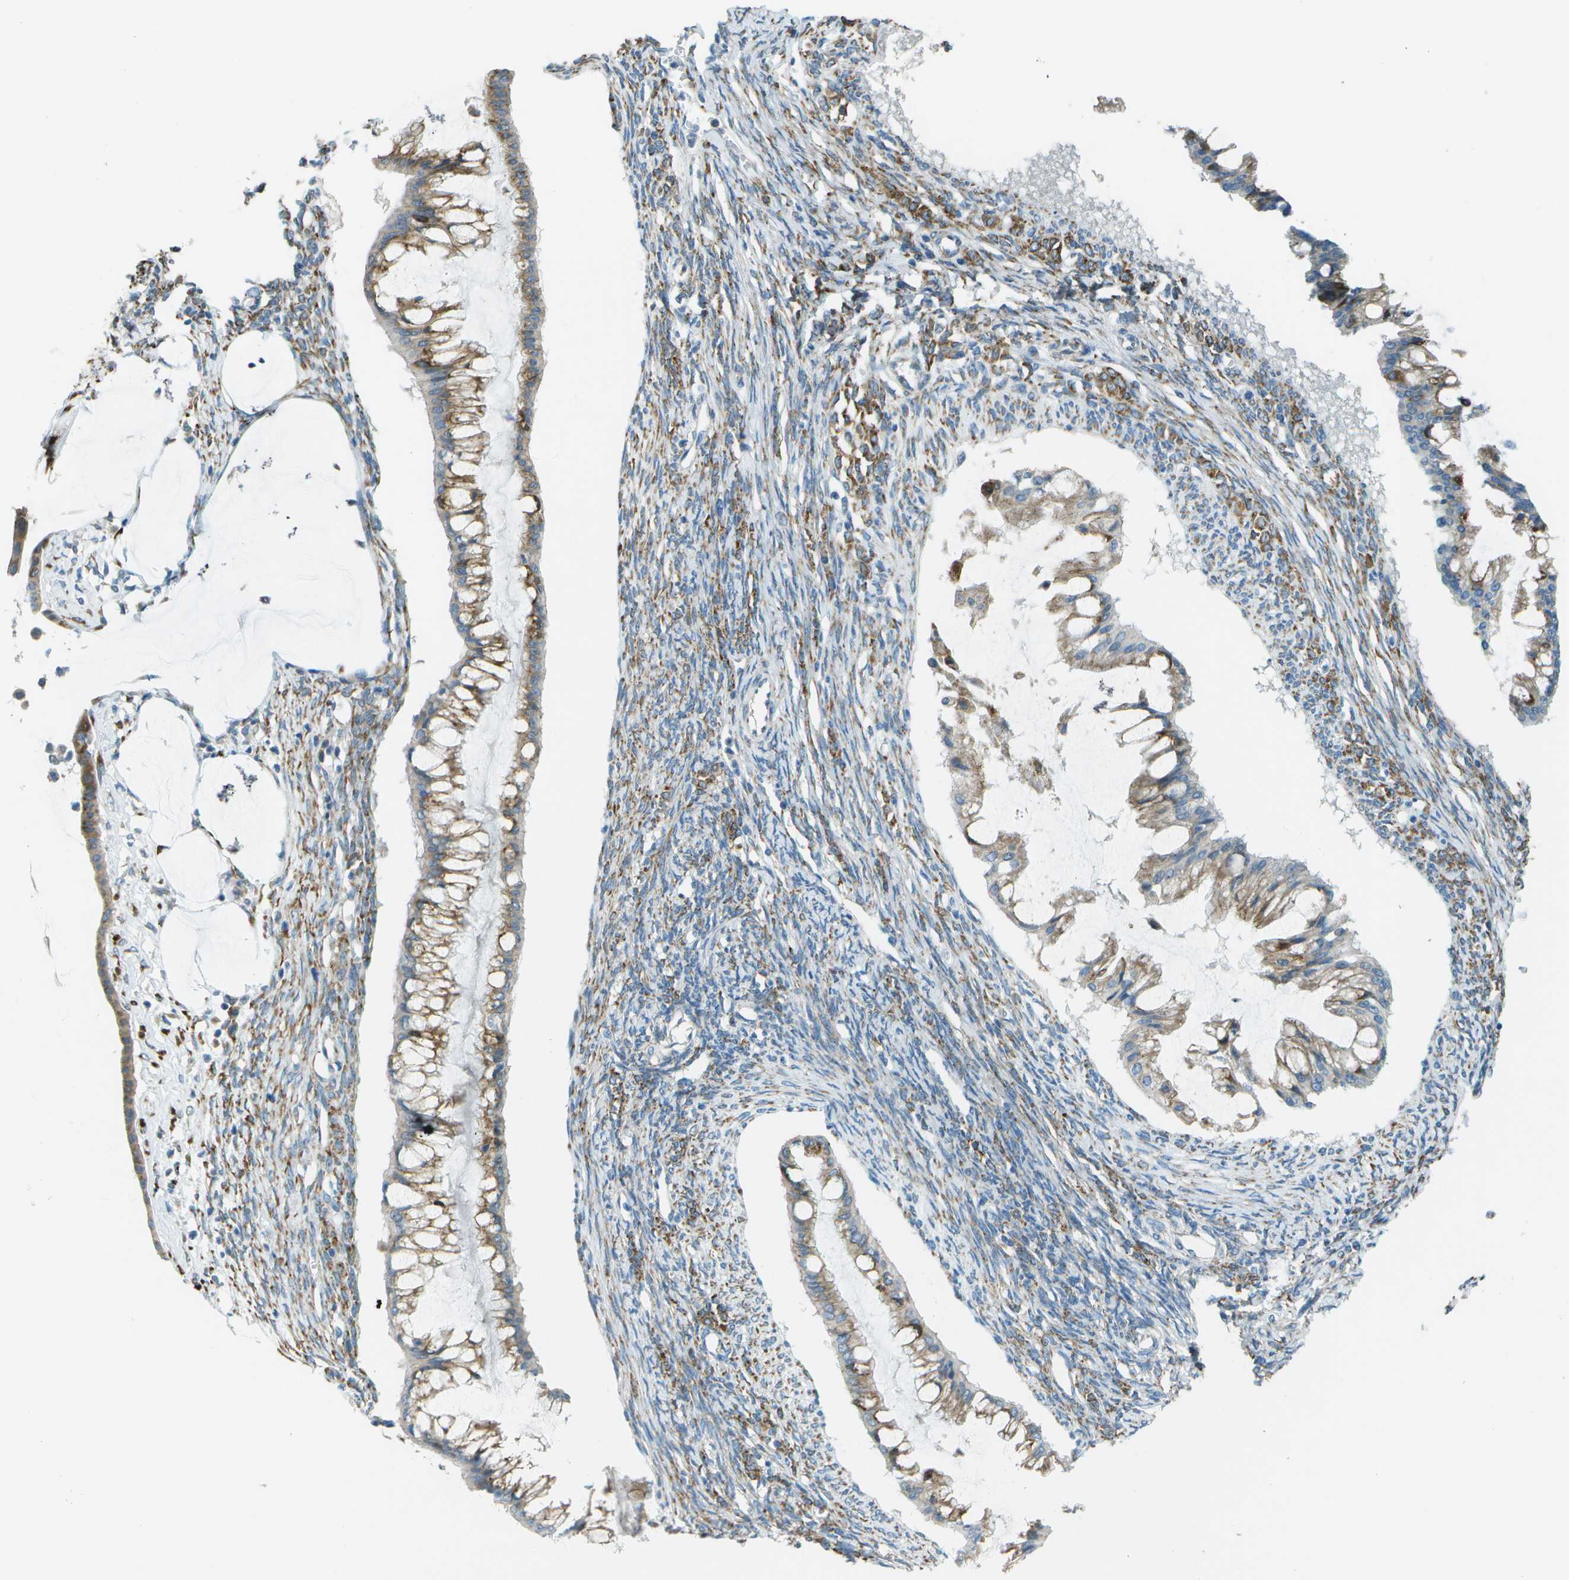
{"staining": {"intensity": "moderate", "quantity": ">75%", "location": "cytoplasmic/membranous"}, "tissue": "ovarian cancer", "cell_type": "Tumor cells", "image_type": "cancer", "snomed": [{"axis": "morphology", "description": "Cystadenocarcinoma, mucinous, NOS"}, {"axis": "topography", "description": "Ovary"}], "caption": "This micrograph reveals immunohistochemistry staining of ovarian cancer (mucinous cystadenocarcinoma), with medium moderate cytoplasmic/membranous staining in about >75% of tumor cells.", "gene": "KCTD3", "patient": {"sex": "female", "age": 73}}